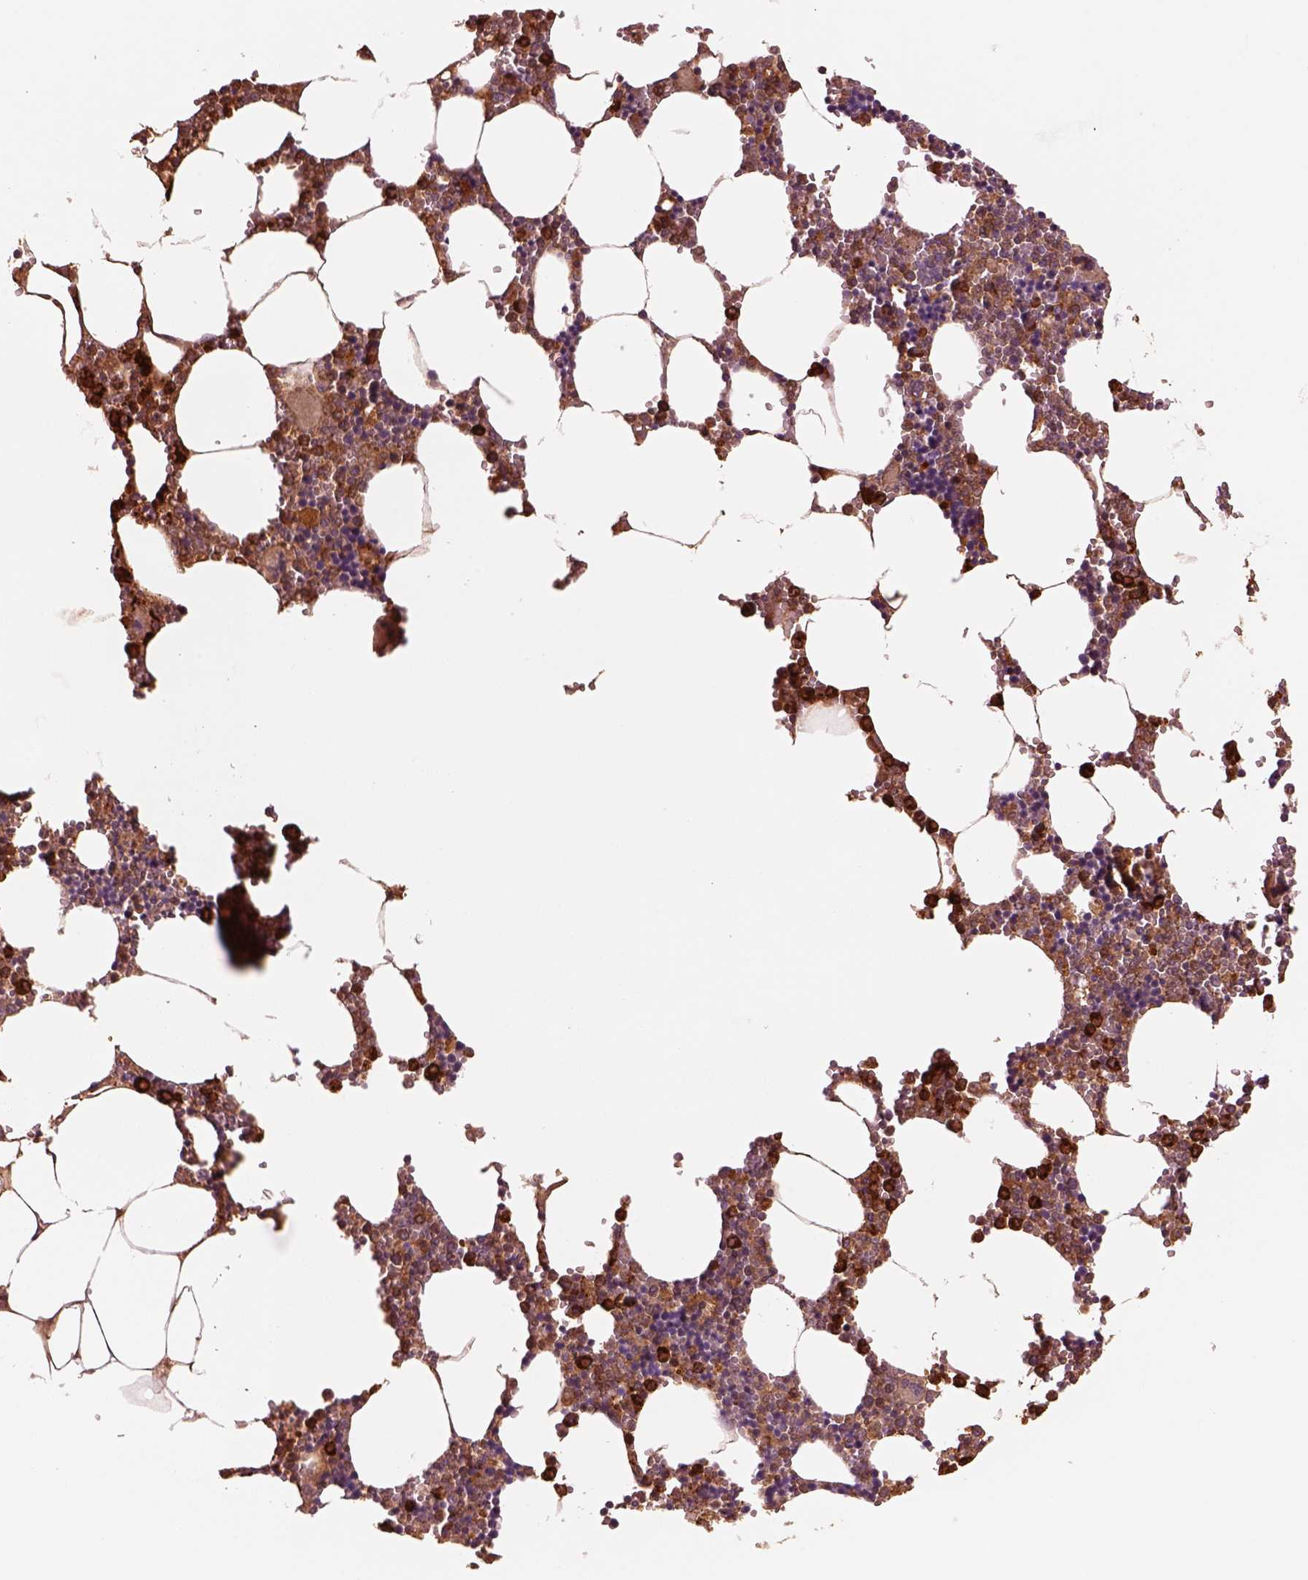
{"staining": {"intensity": "strong", "quantity": "<25%", "location": "cytoplasmic/membranous"}, "tissue": "bone marrow", "cell_type": "Hematopoietic cells", "image_type": "normal", "snomed": [{"axis": "morphology", "description": "Normal tissue, NOS"}, {"axis": "topography", "description": "Bone marrow"}], "caption": "This micrograph shows immunohistochemistry staining of unremarkable human bone marrow, with medium strong cytoplasmic/membranous positivity in about <25% of hematopoietic cells.", "gene": "ASCC2", "patient": {"sex": "male", "age": 54}}